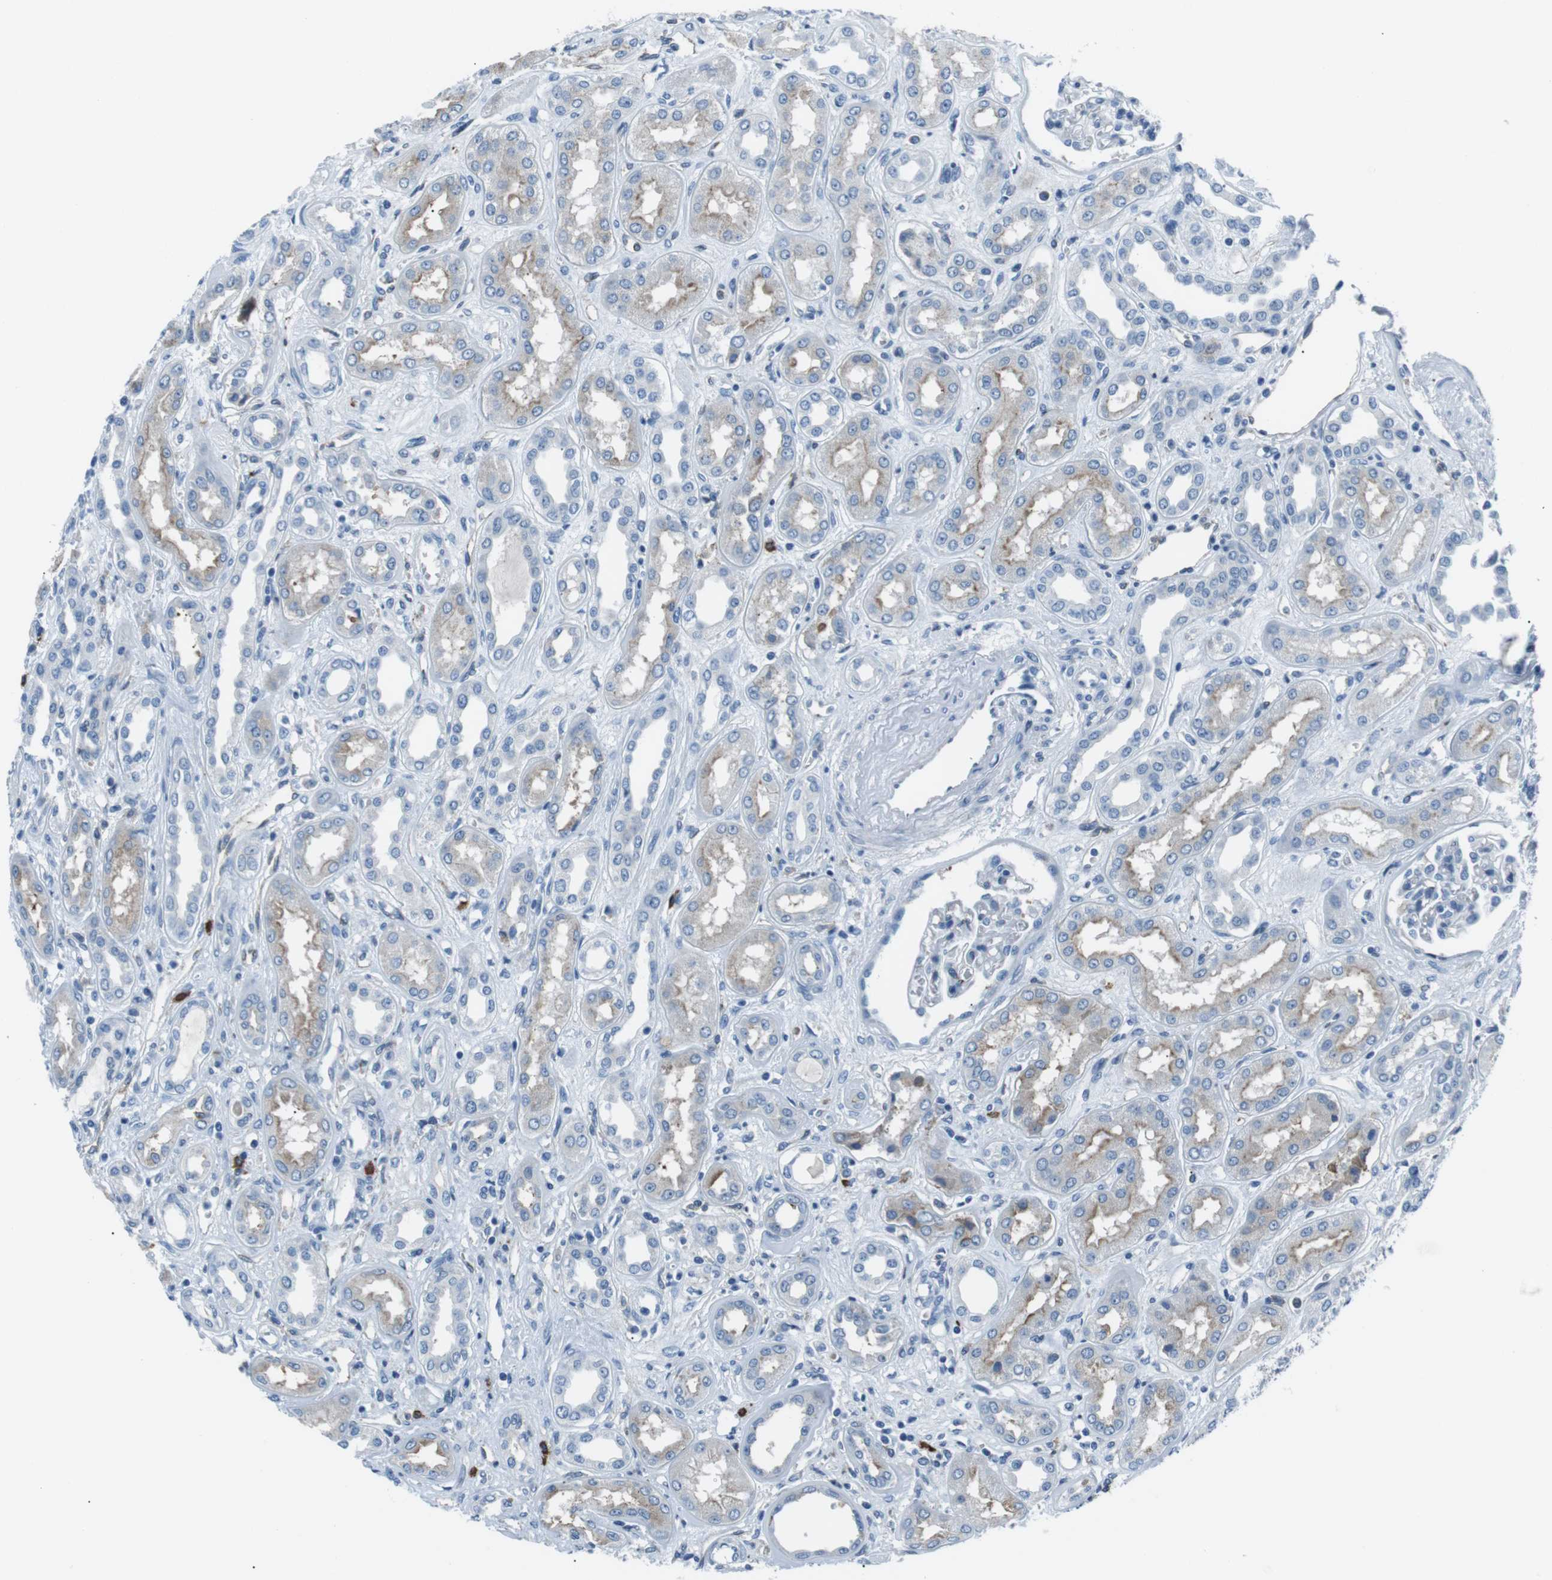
{"staining": {"intensity": "weak", "quantity": "<25%", "location": "cytoplasmic/membranous"}, "tissue": "kidney", "cell_type": "Cells in glomeruli", "image_type": "normal", "snomed": [{"axis": "morphology", "description": "Normal tissue, NOS"}, {"axis": "topography", "description": "Kidney"}], "caption": "Kidney was stained to show a protein in brown. There is no significant staining in cells in glomeruli. (DAB (3,3'-diaminobenzidine) IHC, high magnification).", "gene": "CSF2RA", "patient": {"sex": "male", "age": 59}}